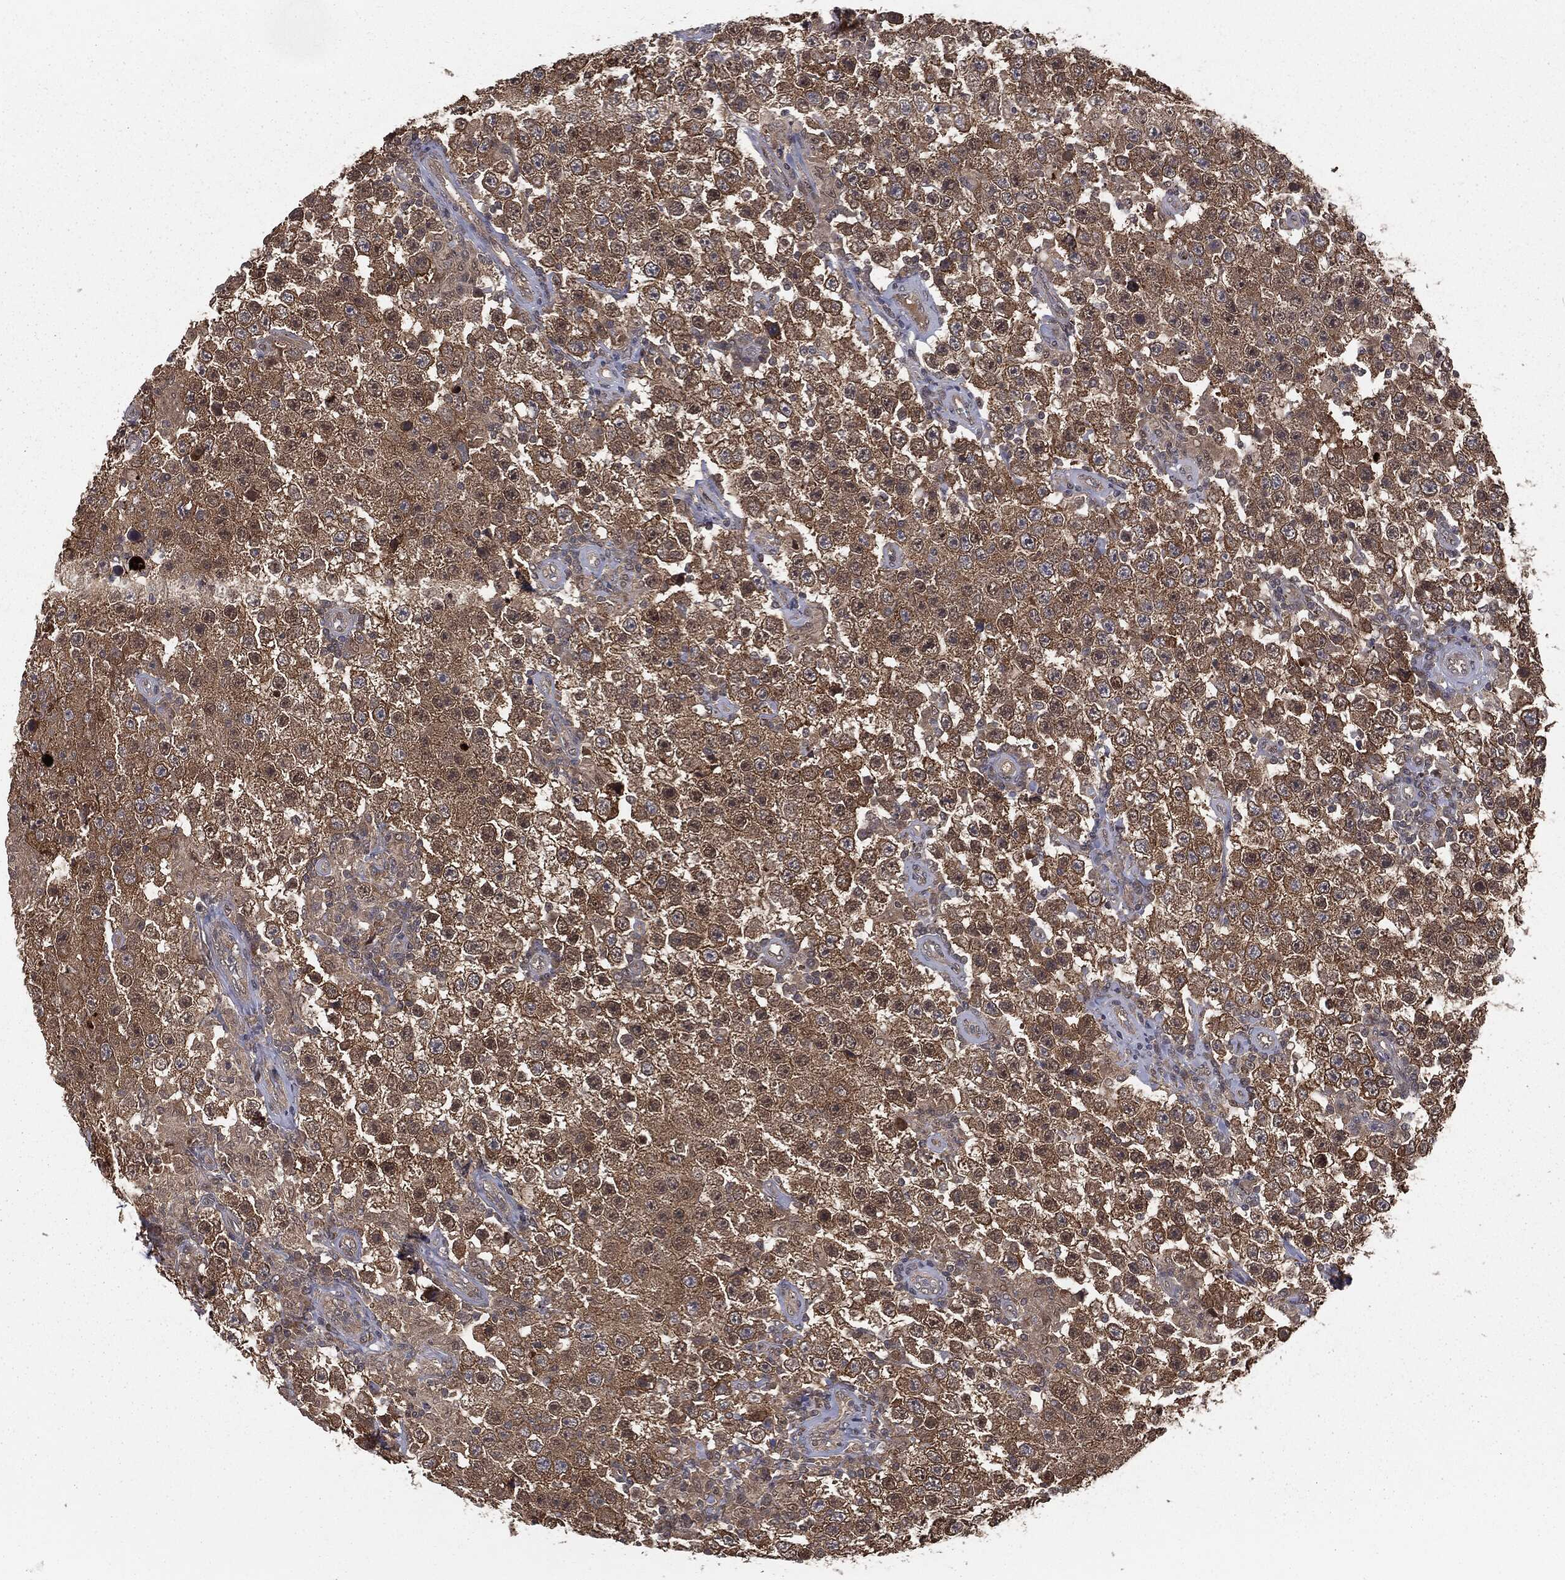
{"staining": {"intensity": "moderate", "quantity": ">75%", "location": "cytoplasmic/membranous"}, "tissue": "testis cancer", "cell_type": "Tumor cells", "image_type": "cancer", "snomed": [{"axis": "morphology", "description": "Normal tissue, NOS"}, {"axis": "morphology", "description": "Urothelial carcinoma, High grade"}, {"axis": "morphology", "description": "Seminoma, NOS"}, {"axis": "morphology", "description": "Carcinoma, Embryonal, NOS"}, {"axis": "topography", "description": "Urinary bladder"}, {"axis": "topography", "description": "Testis"}], "caption": "Testis urothelial carcinoma (high-grade) stained with a brown dye demonstrates moderate cytoplasmic/membranous positive positivity in about >75% of tumor cells.", "gene": "FBXO7", "patient": {"sex": "male", "age": 41}}